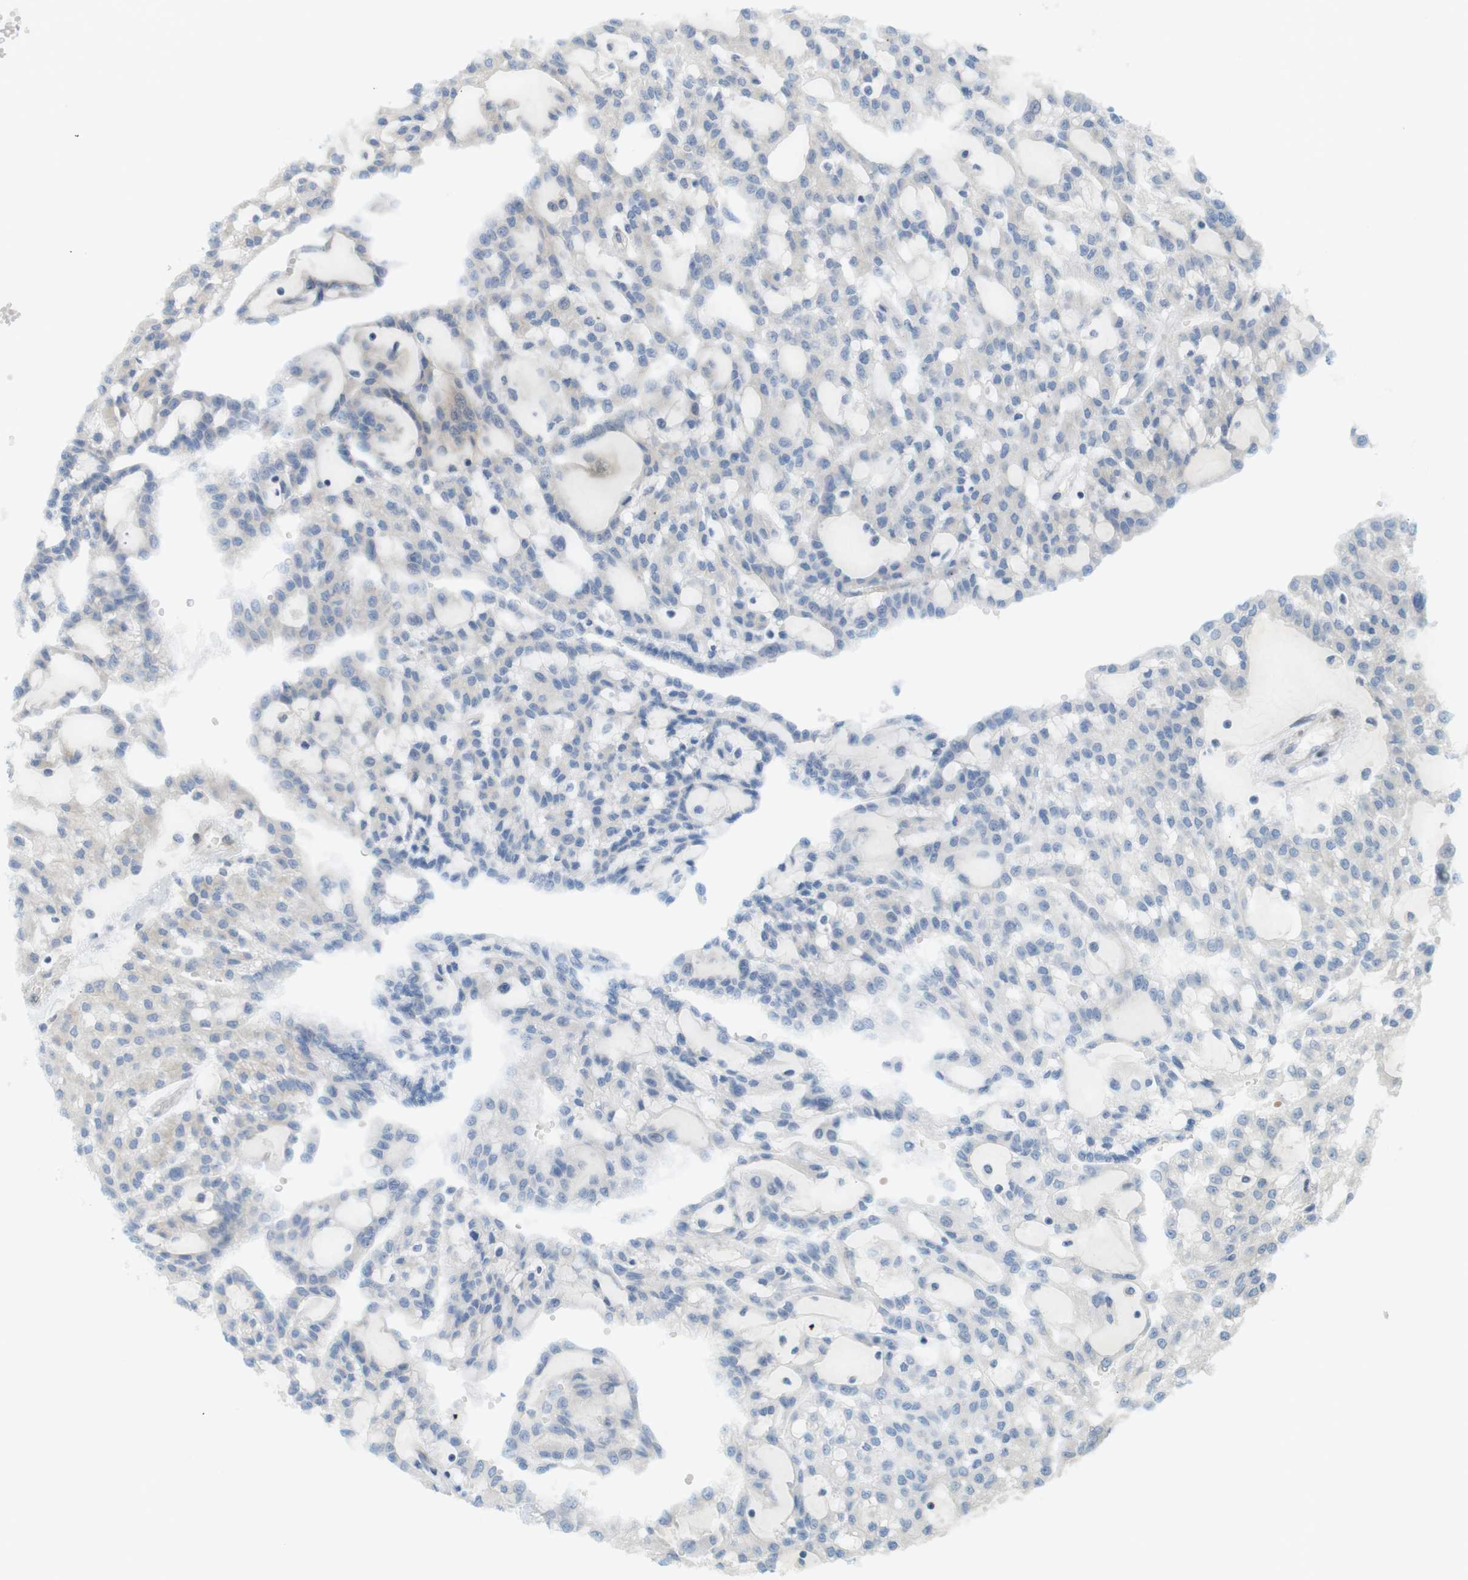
{"staining": {"intensity": "negative", "quantity": "none", "location": "none"}, "tissue": "renal cancer", "cell_type": "Tumor cells", "image_type": "cancer", "snomed": [{"axis": "morphology", "description": "Adenocarcinoma, NOS"}, {"axis": "topography", "description": "Kidney"}], "caption": "This is a image of immunohistochemistry staining of renal cancer, which shows no expression in tumor cells.", "gene": "GJC3", "patient": {"sex": "male", "age": 63}}